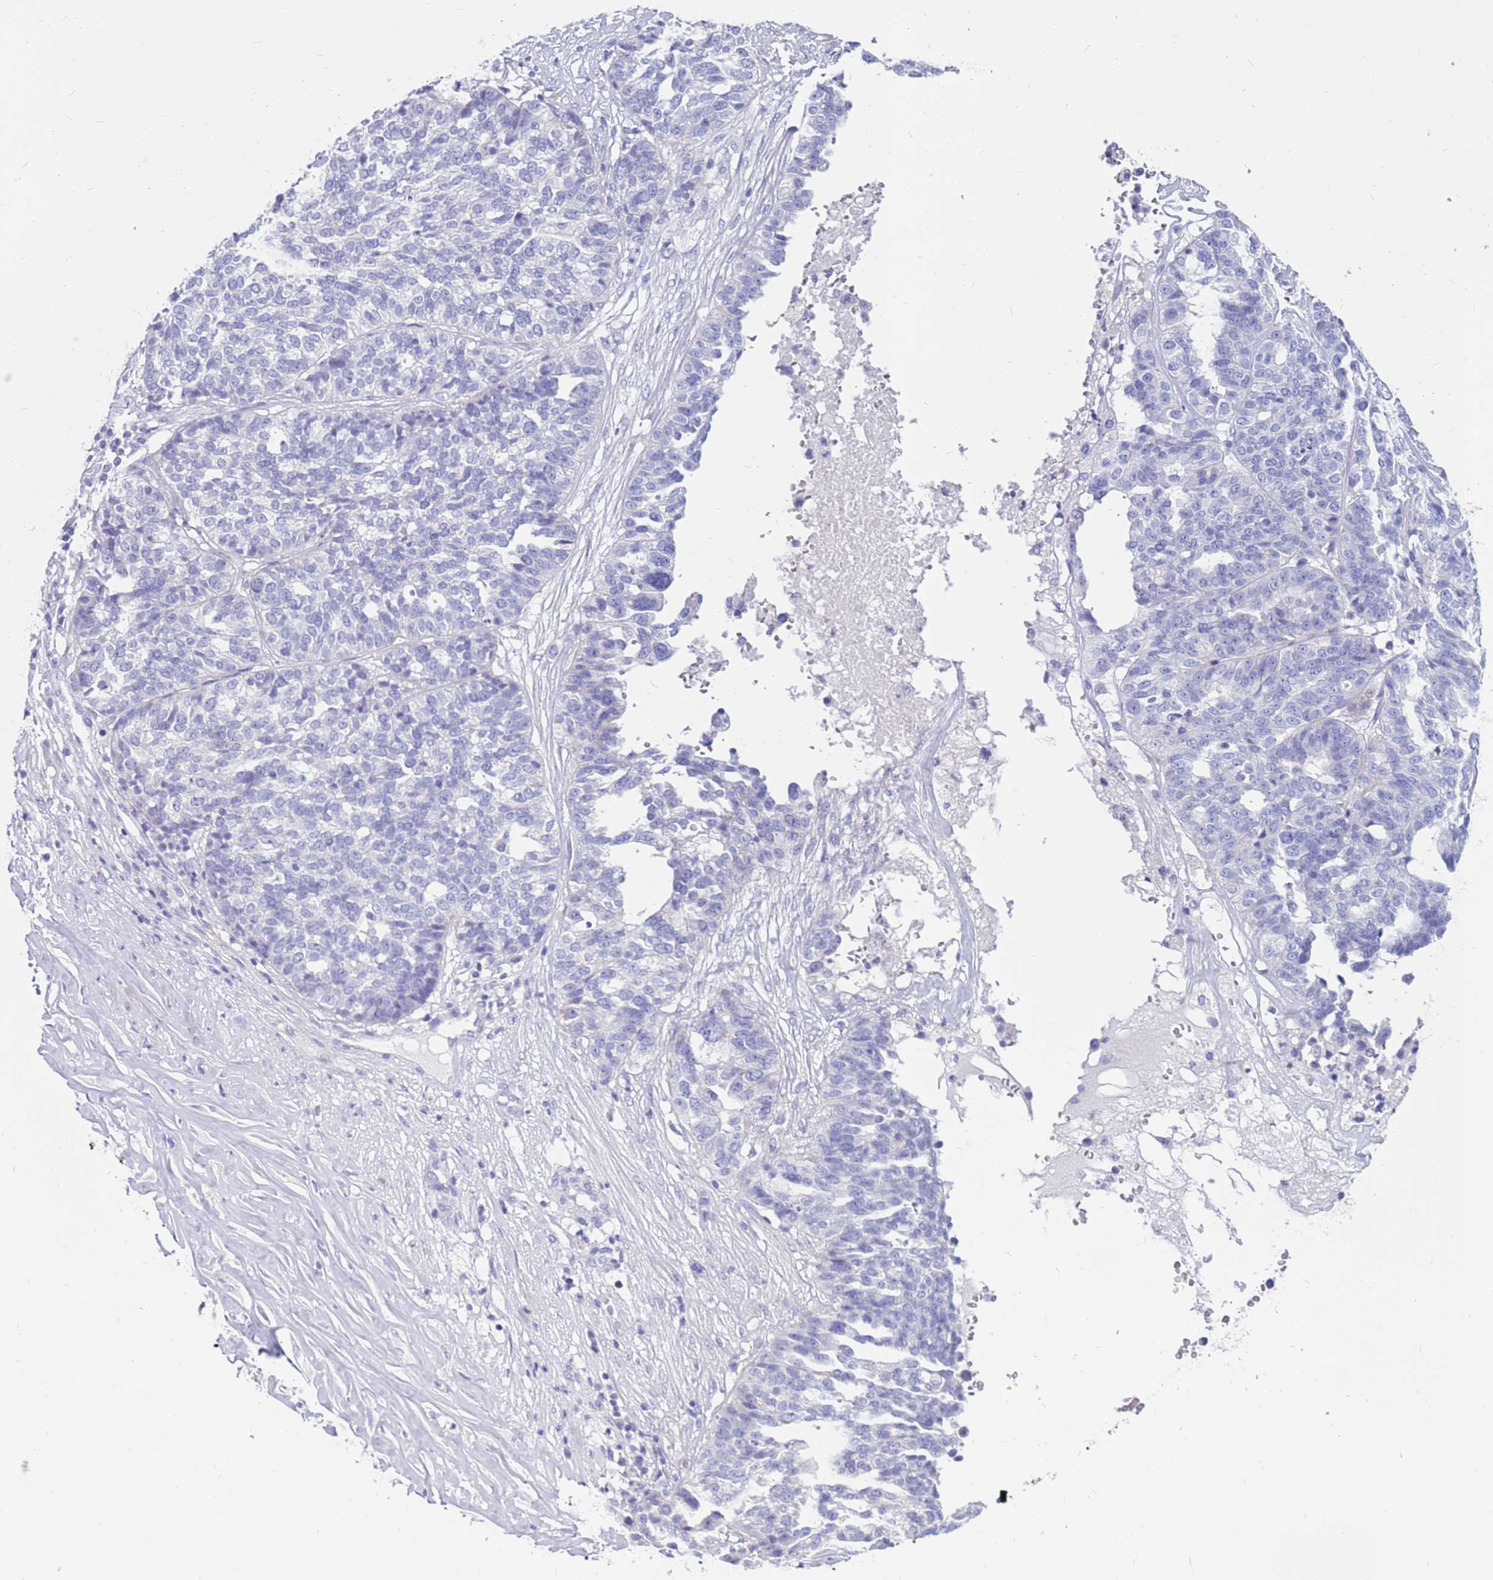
{"staining": {"intensity": "negative", "quantity": "none", "location": "none"}, "tissue": "ovarian cancer", "cell_type": "Tumor cells", "image_type": "cancer", "snomed": [{"axis": "morphology", "description": "Cystadenocarcinoma, serous, NOS"}, {"axis": "topography", "description": "Ovary"}], "caption": "Immunohistochemistry (IHC) photomicrograph of human ovarian cancer stained for a protein (brown), which demonstrates no positivity in tumor cells.", "gene": "PDE10A", "patient": {"sex": "female", "age": 59}}